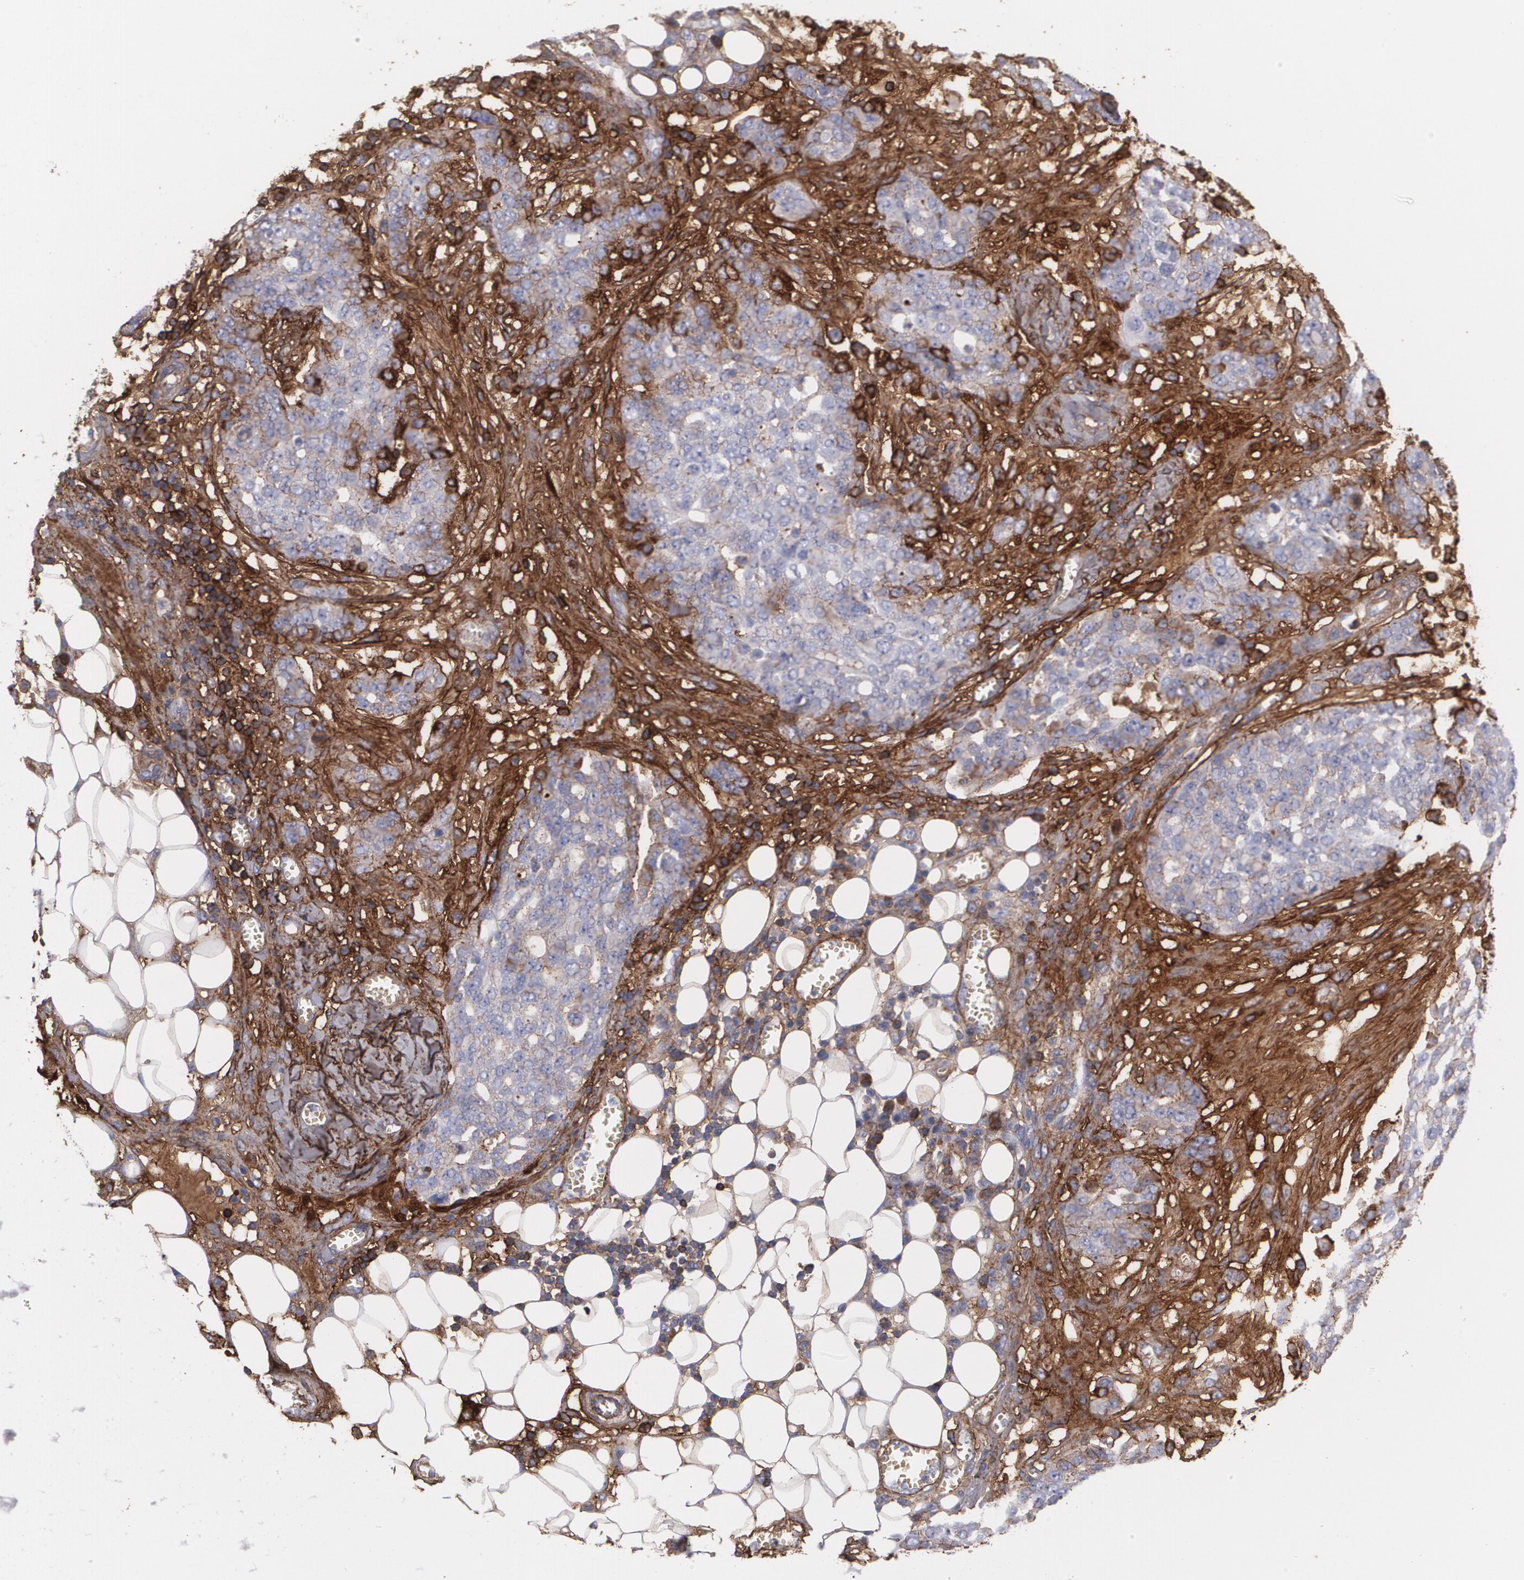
{"staining": {"intensity": "weak", "quantity": ">75%", "location": "cytoplasmic/membranous"}, "tissue": "ovarian cancer", "cell_type": "Tumor cells", "image_type": "cancer", "snomed": [{"axis": "morphology", "description": "Cystadenocarcinoma, serous, NOS"}, {"axis": "topography", "description": "Soft tissue"}, {"axis": "topography", "description": "Ovary"}], "caption": "A photomicrograph of human ovarian cancer (serous cystadenocarcinoma) stained for a protein exhibits weak cytoplasmic/membranous brown staining in tumor cells. (DAB IHC, brown staining for protein, blue staining for nuclei).", "gene": "FBLN1", "patient": {"sex": "female", "age": 57}}